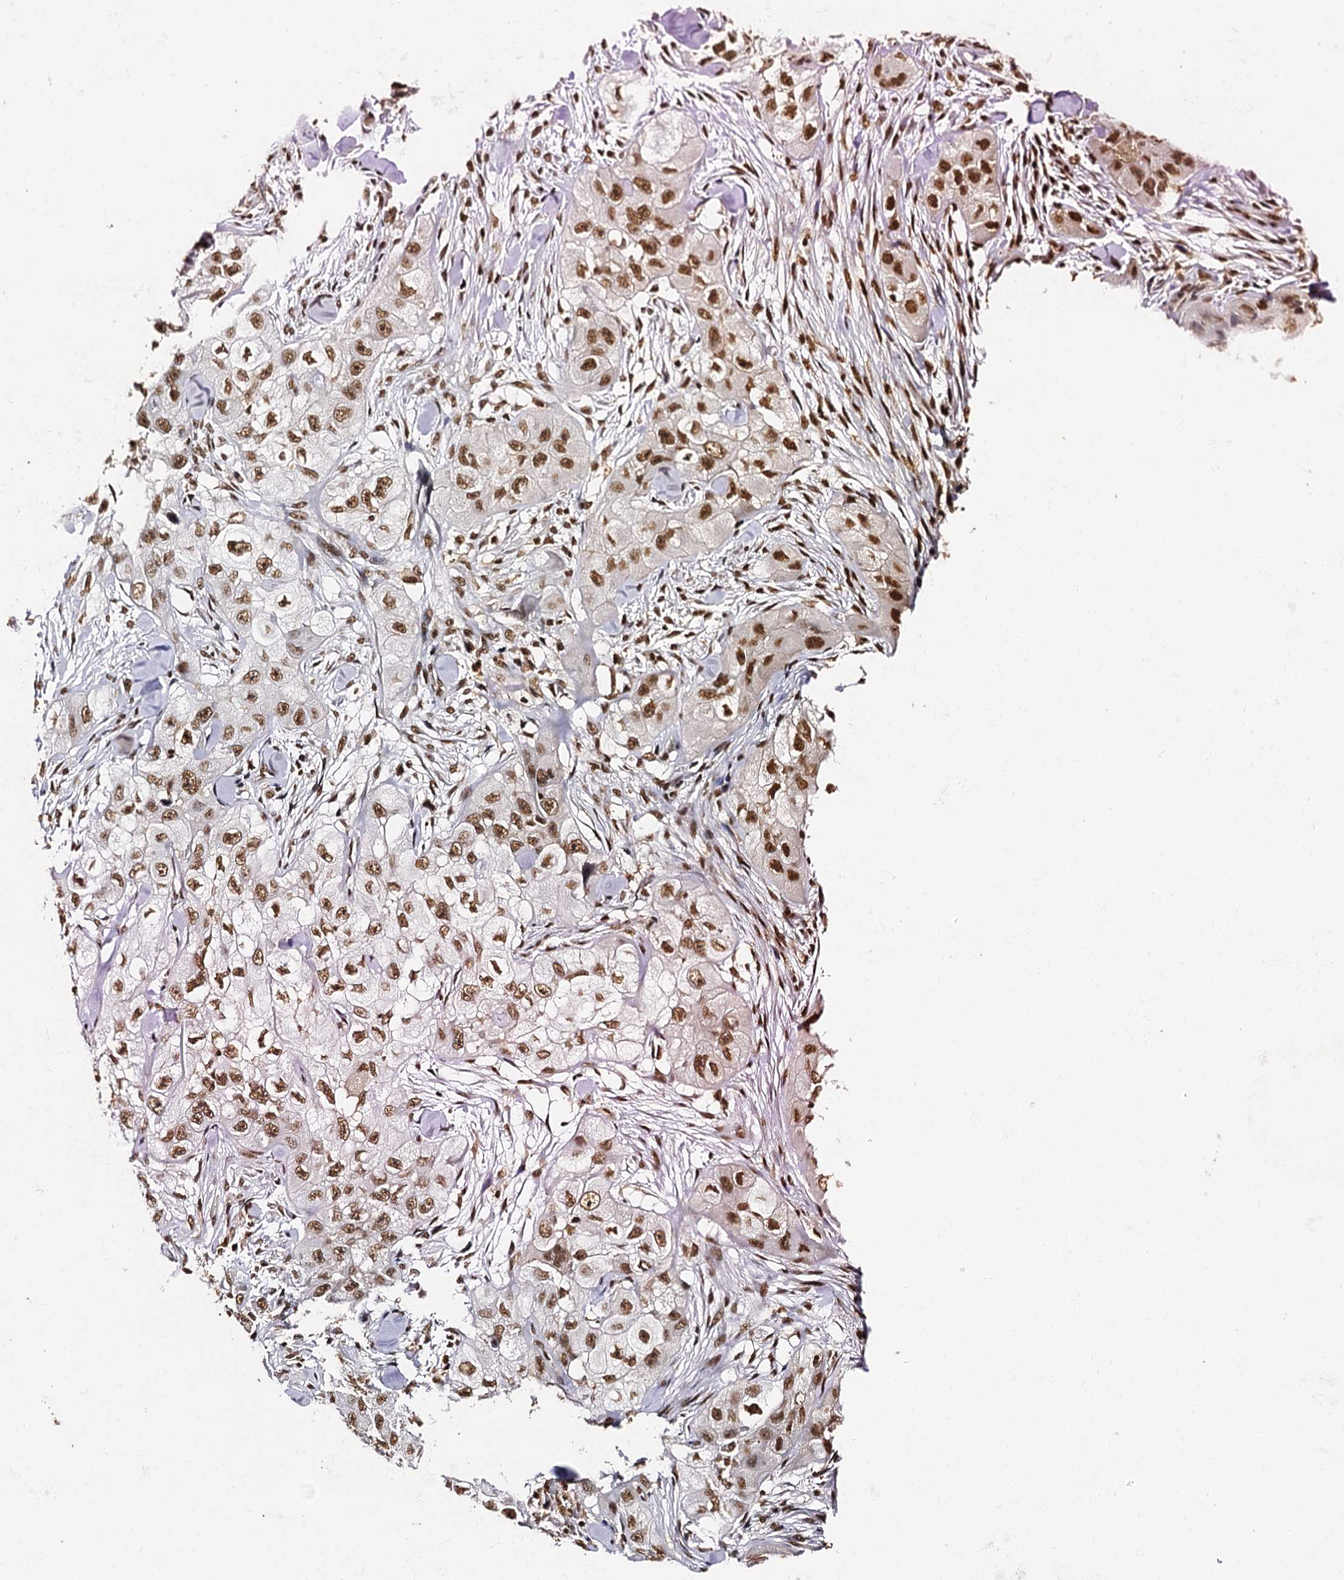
{"staining": {"intensity": "moderate", "quantity": ">75%", "location": "nuclear"}, "tissue": "skin cancer", "cell_type": "Tumor cells", "image_type": "cancer", "snomed": [{"axis": "morphology", "description": "Squamous cell carcinoma, NOS"}, {"axis": "topography", "description": "Skin"}, {"axis": "topography", "description": "Subcutis"}], "caption": "Immunohistochemistry (DAB (3,3'-diaminobenzidine)) staining of skin squamous cell carcinoma exhibits moderate nuclear protein staining in approximately >75% of tumor cells.", "gene": "SNRPD2", "patient": {"sex": "male", "age": 73}}